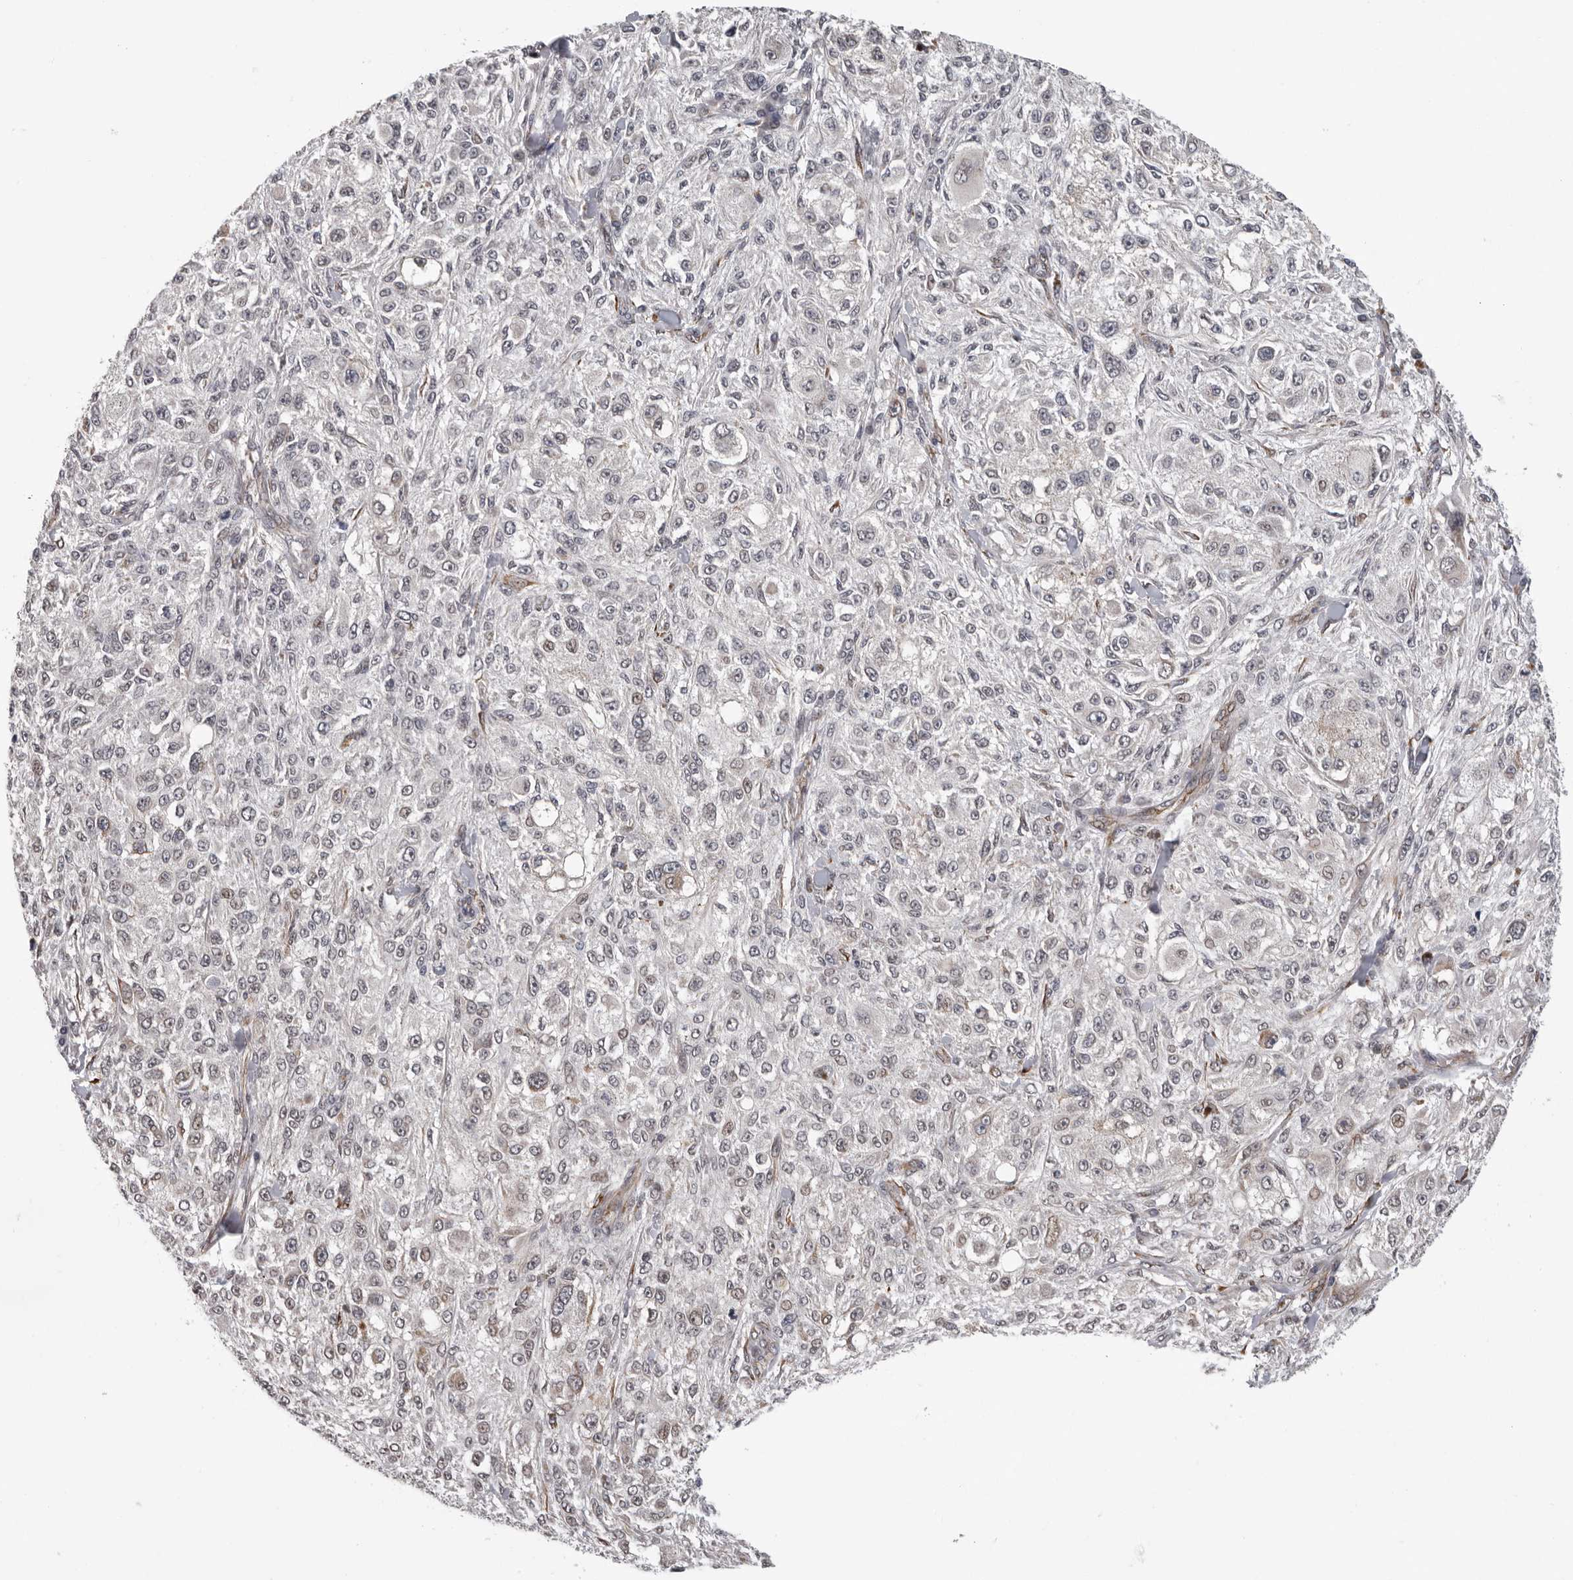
{"staining": {"intensity": "weak", "quantity": "<25%", "location": "cytoplasmic/membranous"}, "tissue": "melanoma", "cell_type": "Tumor cells", "image_type": "cancer", "snomed": [{"axis": "morphology", "description": "Necrosis, NOS"}, {"axis": "morphology", "description": "Malignant melanoma, NOS"}, {"axis": "topography", "description": "Skin"}], "caption": "There is no significant staining in tumor cells of malignant melanoma.", "gene": "RALGPS2", "patient": {"sex": "female", "age": 87}}